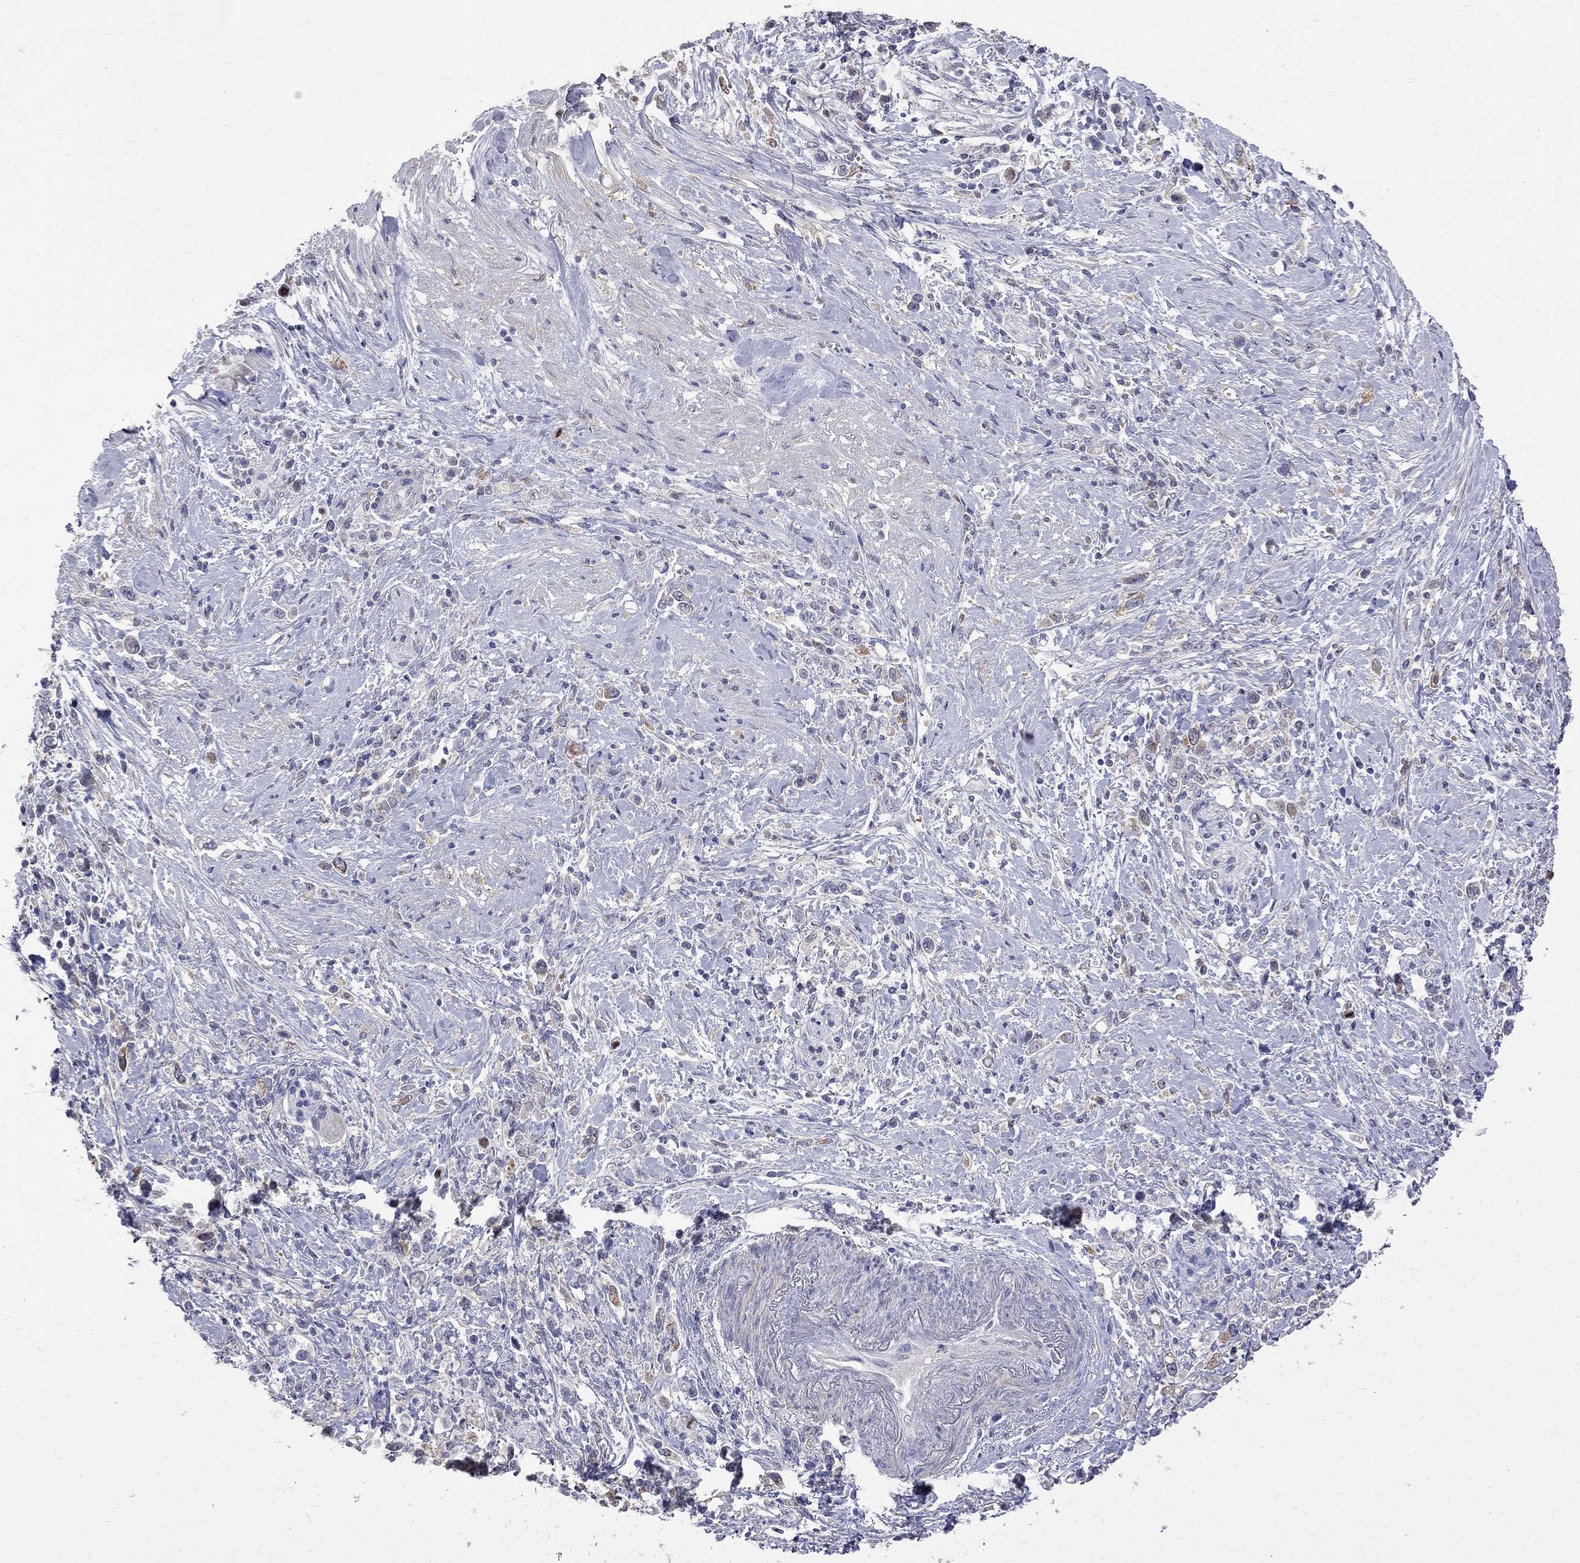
{"staining": {"intensity": "weak", "quantity": "<25%", "location": "cytoplasmic/membranous"}, "tissue": "stomach cancer", "cell_type": "Tumor cells", "image_type": "cancer", "snomed": [{"axis": "morphology", "description": "Adenocarcinoma, NOS"}, {"axis": "topography", "description": "Stomach"}], "caption": "This is a histopathology image of immunohistochemistry staining of adenocarcinoma (stomach), which shows no staining in tumor cells. The staining was performed using DAB (3,3'-diaminobenzidine) to visualize the protein expression in brown, while the nuclei were stained in blue with hematoxylin (Magnification: 20x).", "gene": "CKAP2", "patient": {"sex": "male", "age": 63}}